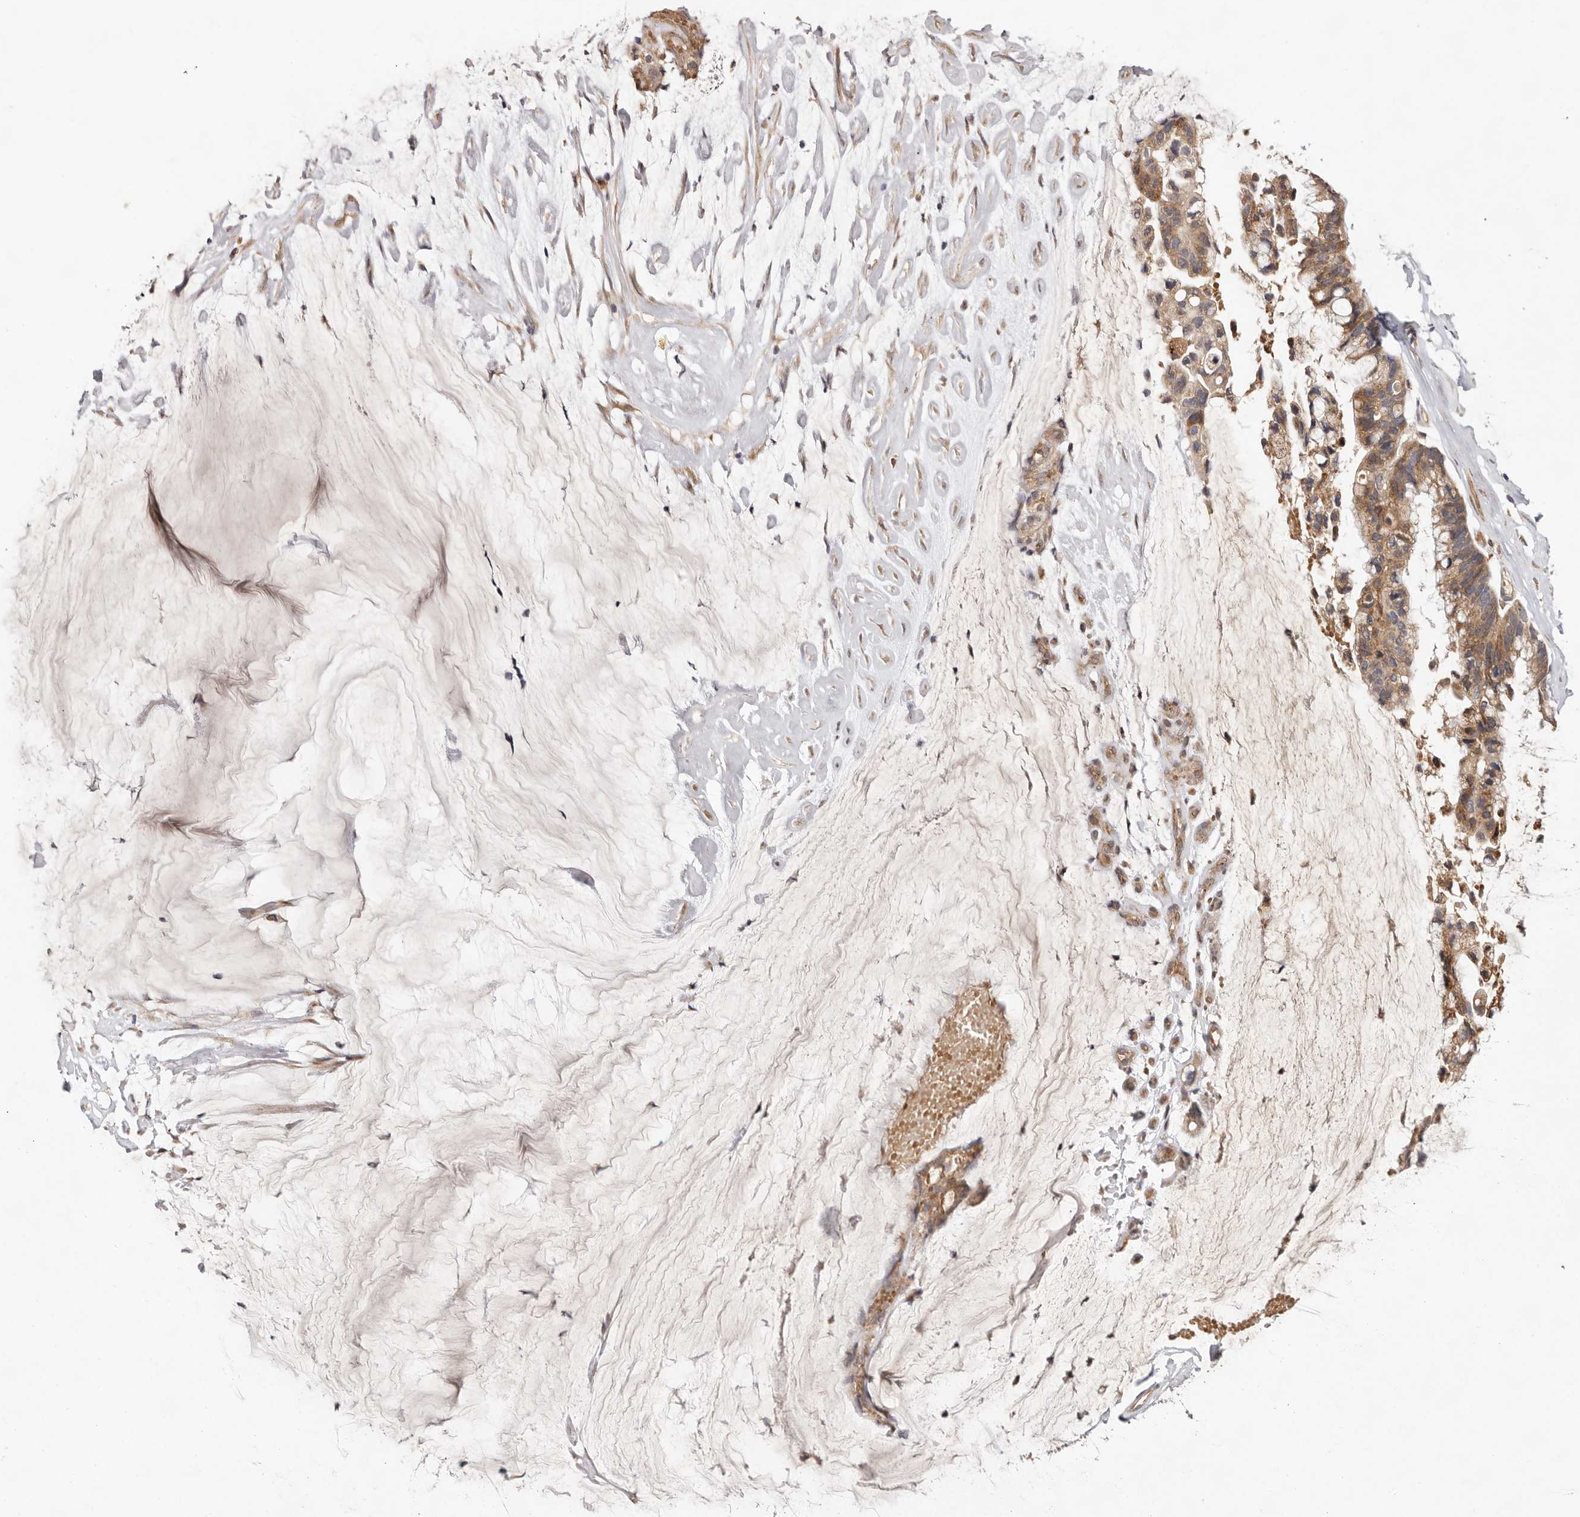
{"staining": {"intensity": "moderate", "quantity": ">75%", "location": "cytoplasmic/membranous"}, "tissue": "ovarian cancer", "cell_type": "Tumor cells", "image_type": "cancer", "snomed": [{"axis": "morphology", "description": "Cystadenocarcinoma, mucinous, NOS"}, {"axis": "topography", "description": "Ovary"}], "caption": "IHC micrograph of human ovarian mucinous cystadenocarcinoma stained for a protein (brown), which displays medium levels of moderate cytoplasmic/membranous staining in approximately >75% of tumor cells.", "gene": "UBR2", "patient": {"sex": "female", "age": 39}}